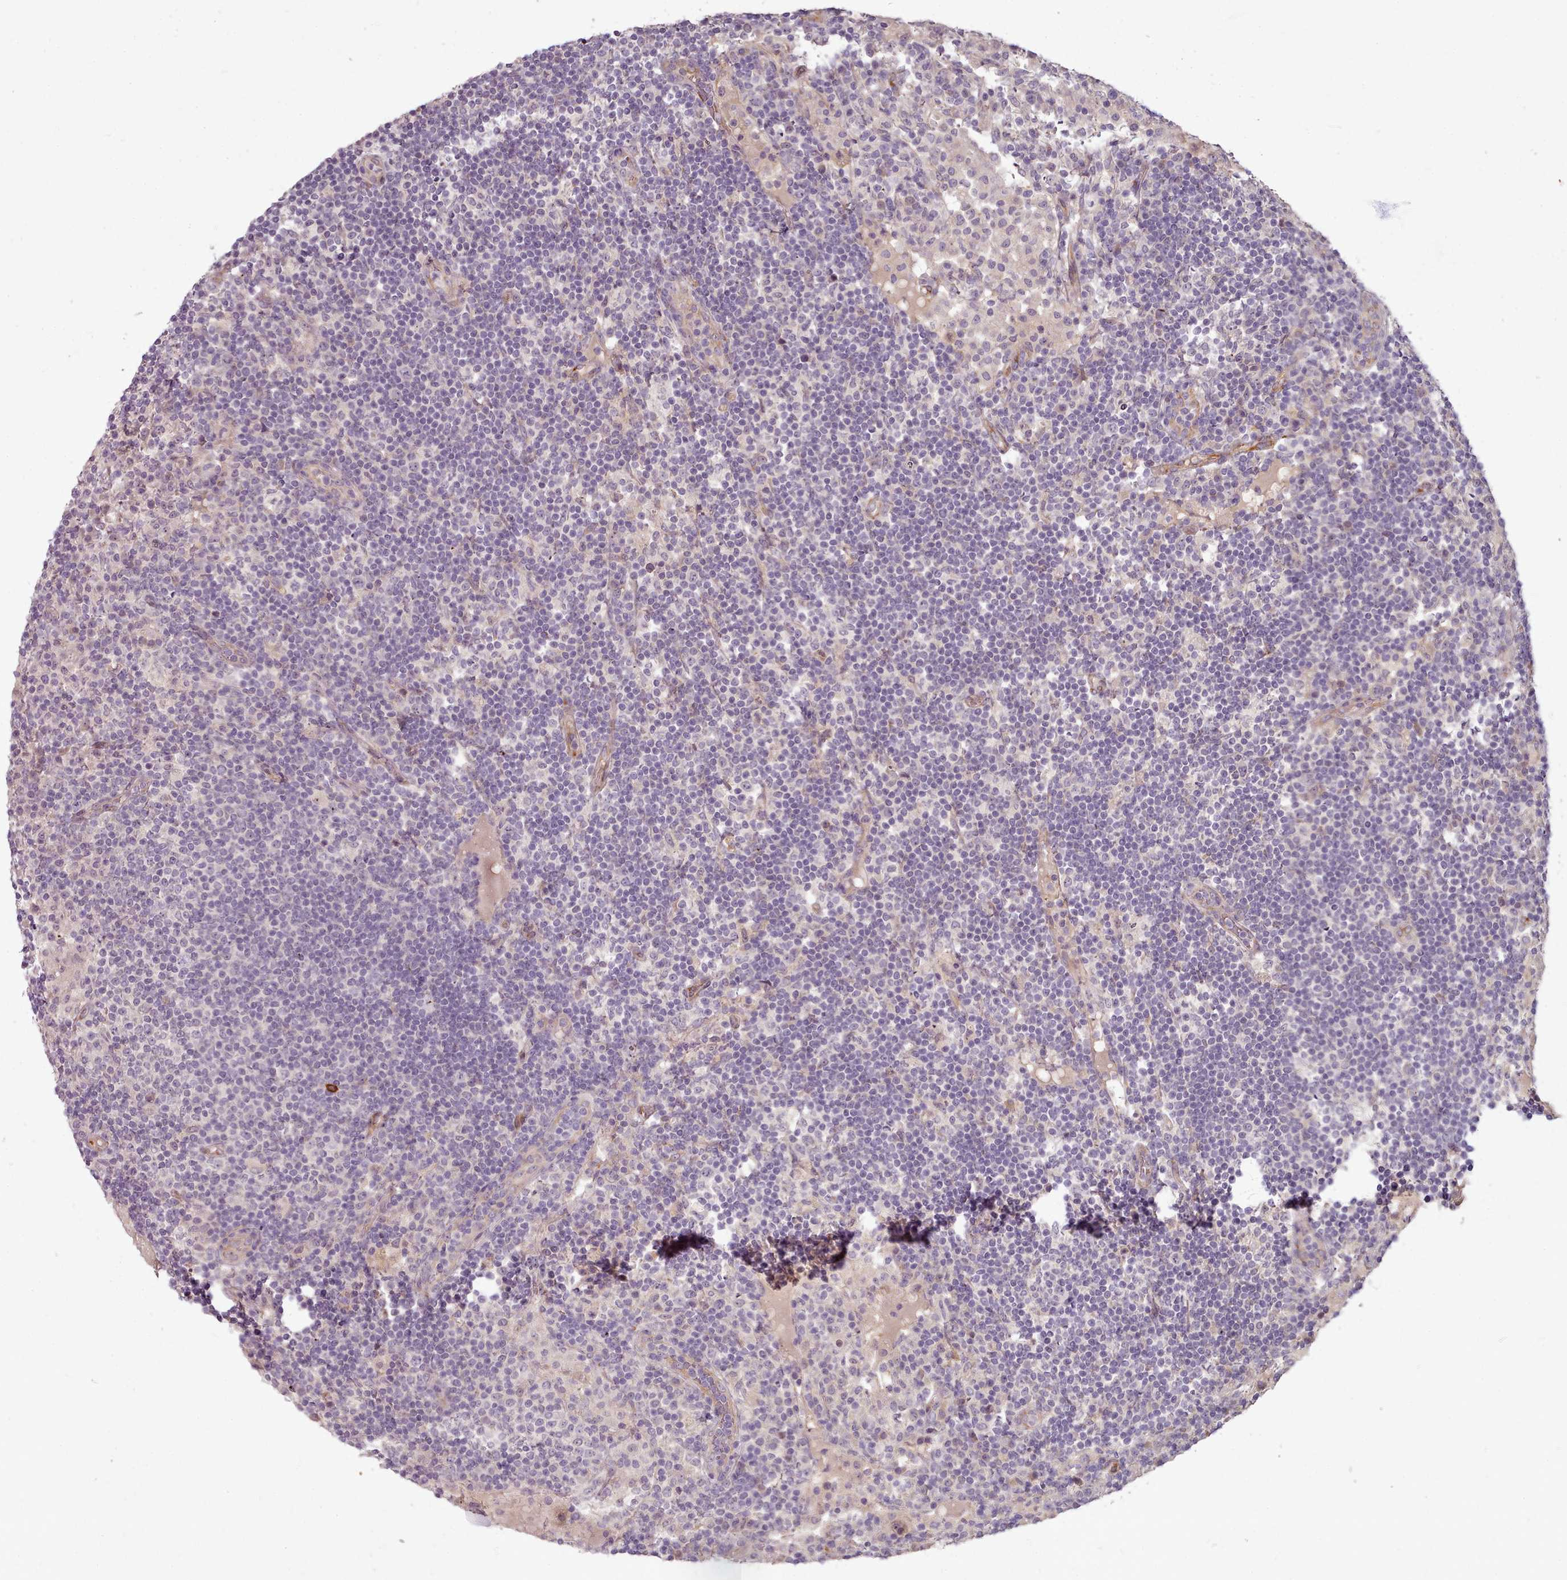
{"staining": {"intensity": "negative", "quantity": "none", "location": "none"}, "tissue": "lymph node", "cell_type": "Non-germinal center cells", "image_type": "normal", "snomed": [{"axis": "morphology", "description": "Normal tissue, NOS"}, {"axis": "topography", "description": "Lymph node"}], "caption": "There is no significant staining in non-germinal center cells of lymph node. The staining is performed using DAB brown chromogen with nuclei counter-stained in using hematoxylin.", "gene": "C1QTNF5", "patient": {"sex": "female", "age": 53}}